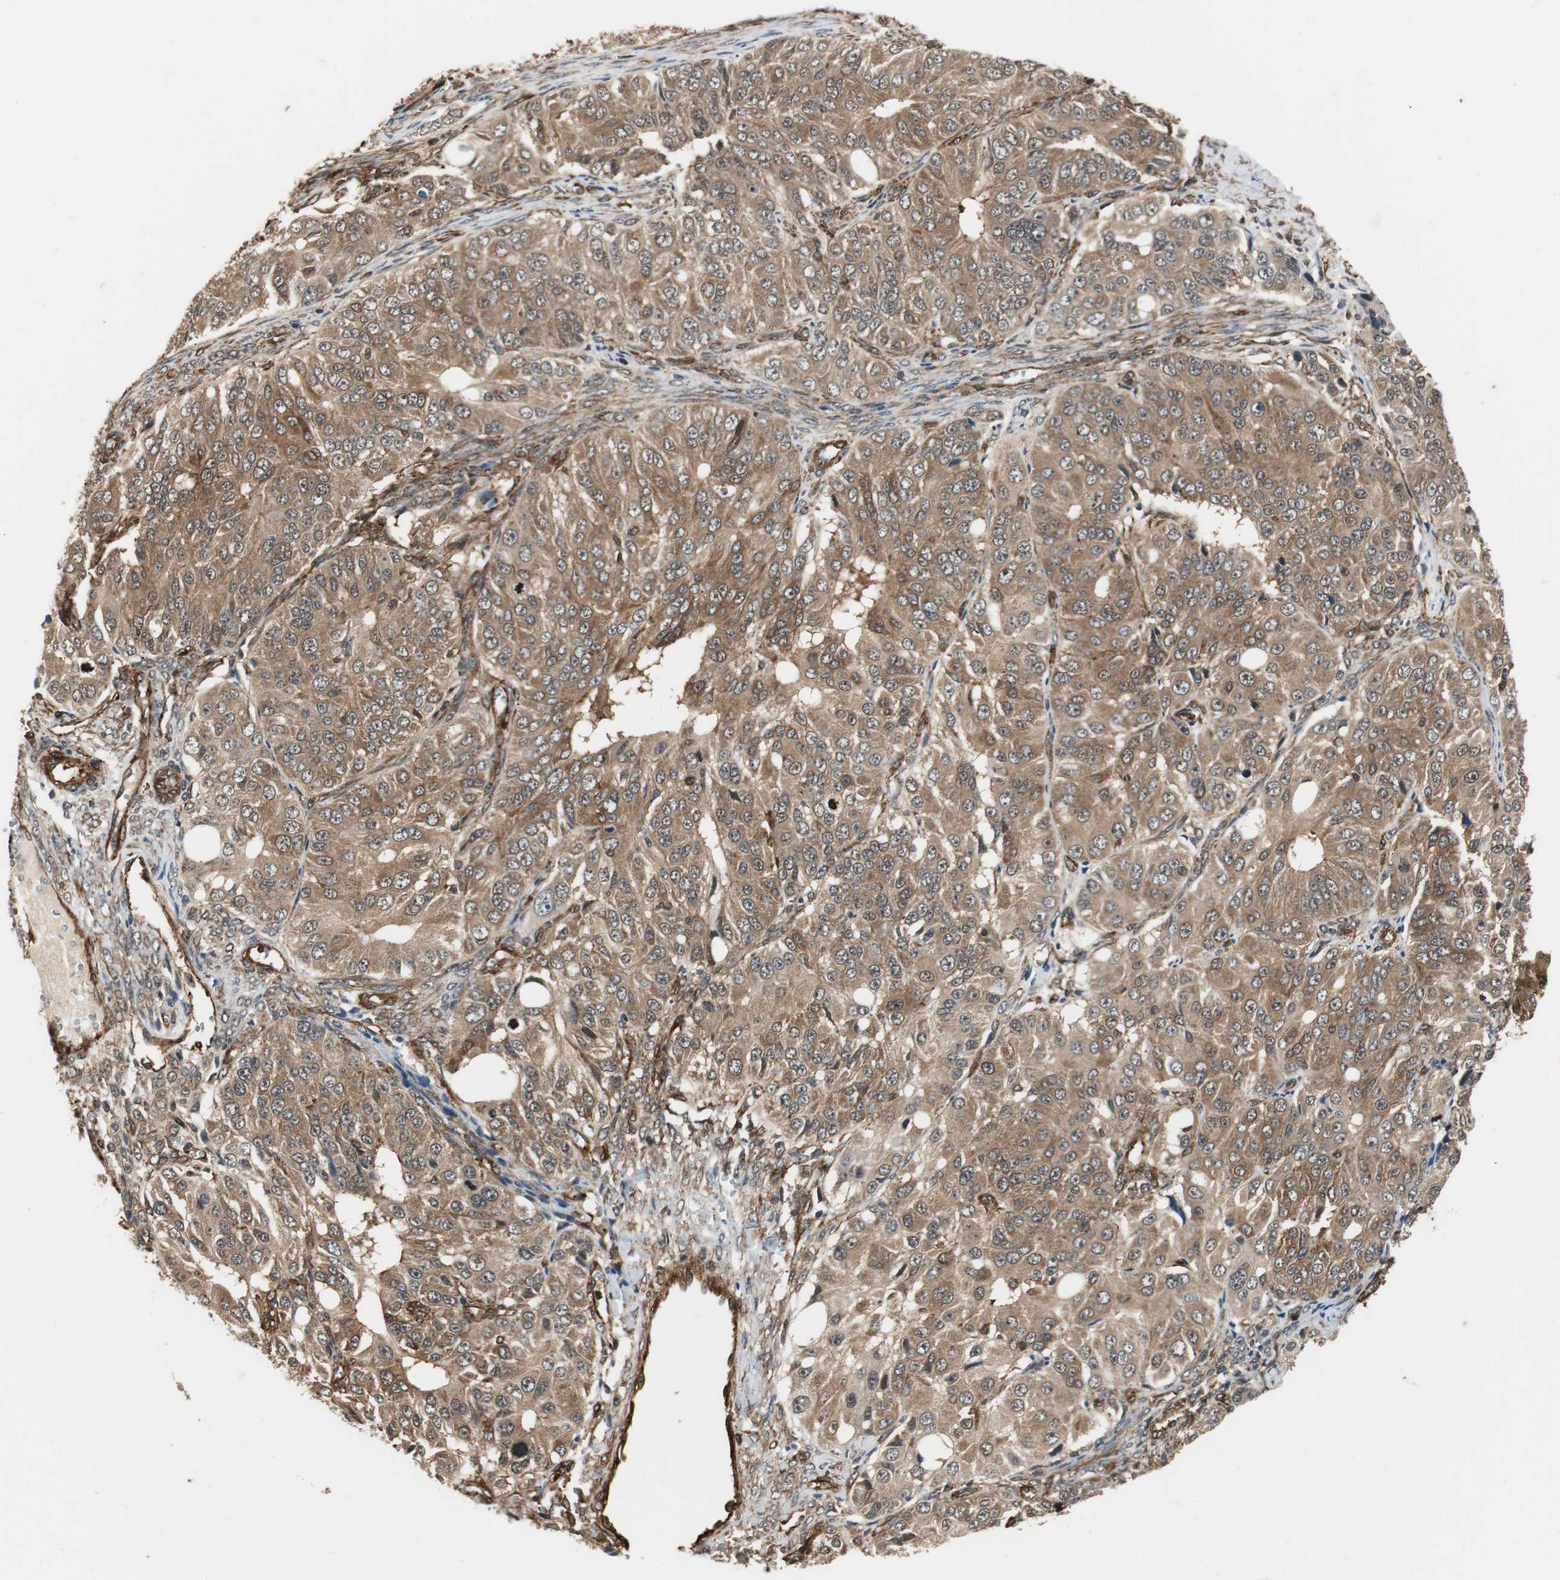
{"staining": {"intensity": "moderate", "quantity": ">75%", "location": "cytoplasmic/membranous"}, "tissue": "ovarian cancer", "cell_type": "Tumor cells", "image_type": "cancer", "snomed": [{"axis": "morphology", "description": "Carcinoma, endometroid"}, {"axis": "topography", "description": "Ovary"}], "caption": "Immunohistochemical staining of human ovarian cancer (endometroid carcinoma) exhibits moderate cytoplasmic/membranous protein expression in approximately >75% of tumor cells.", "gene": "PTPN11", "patient": {"sex": "female", "age": 51}}